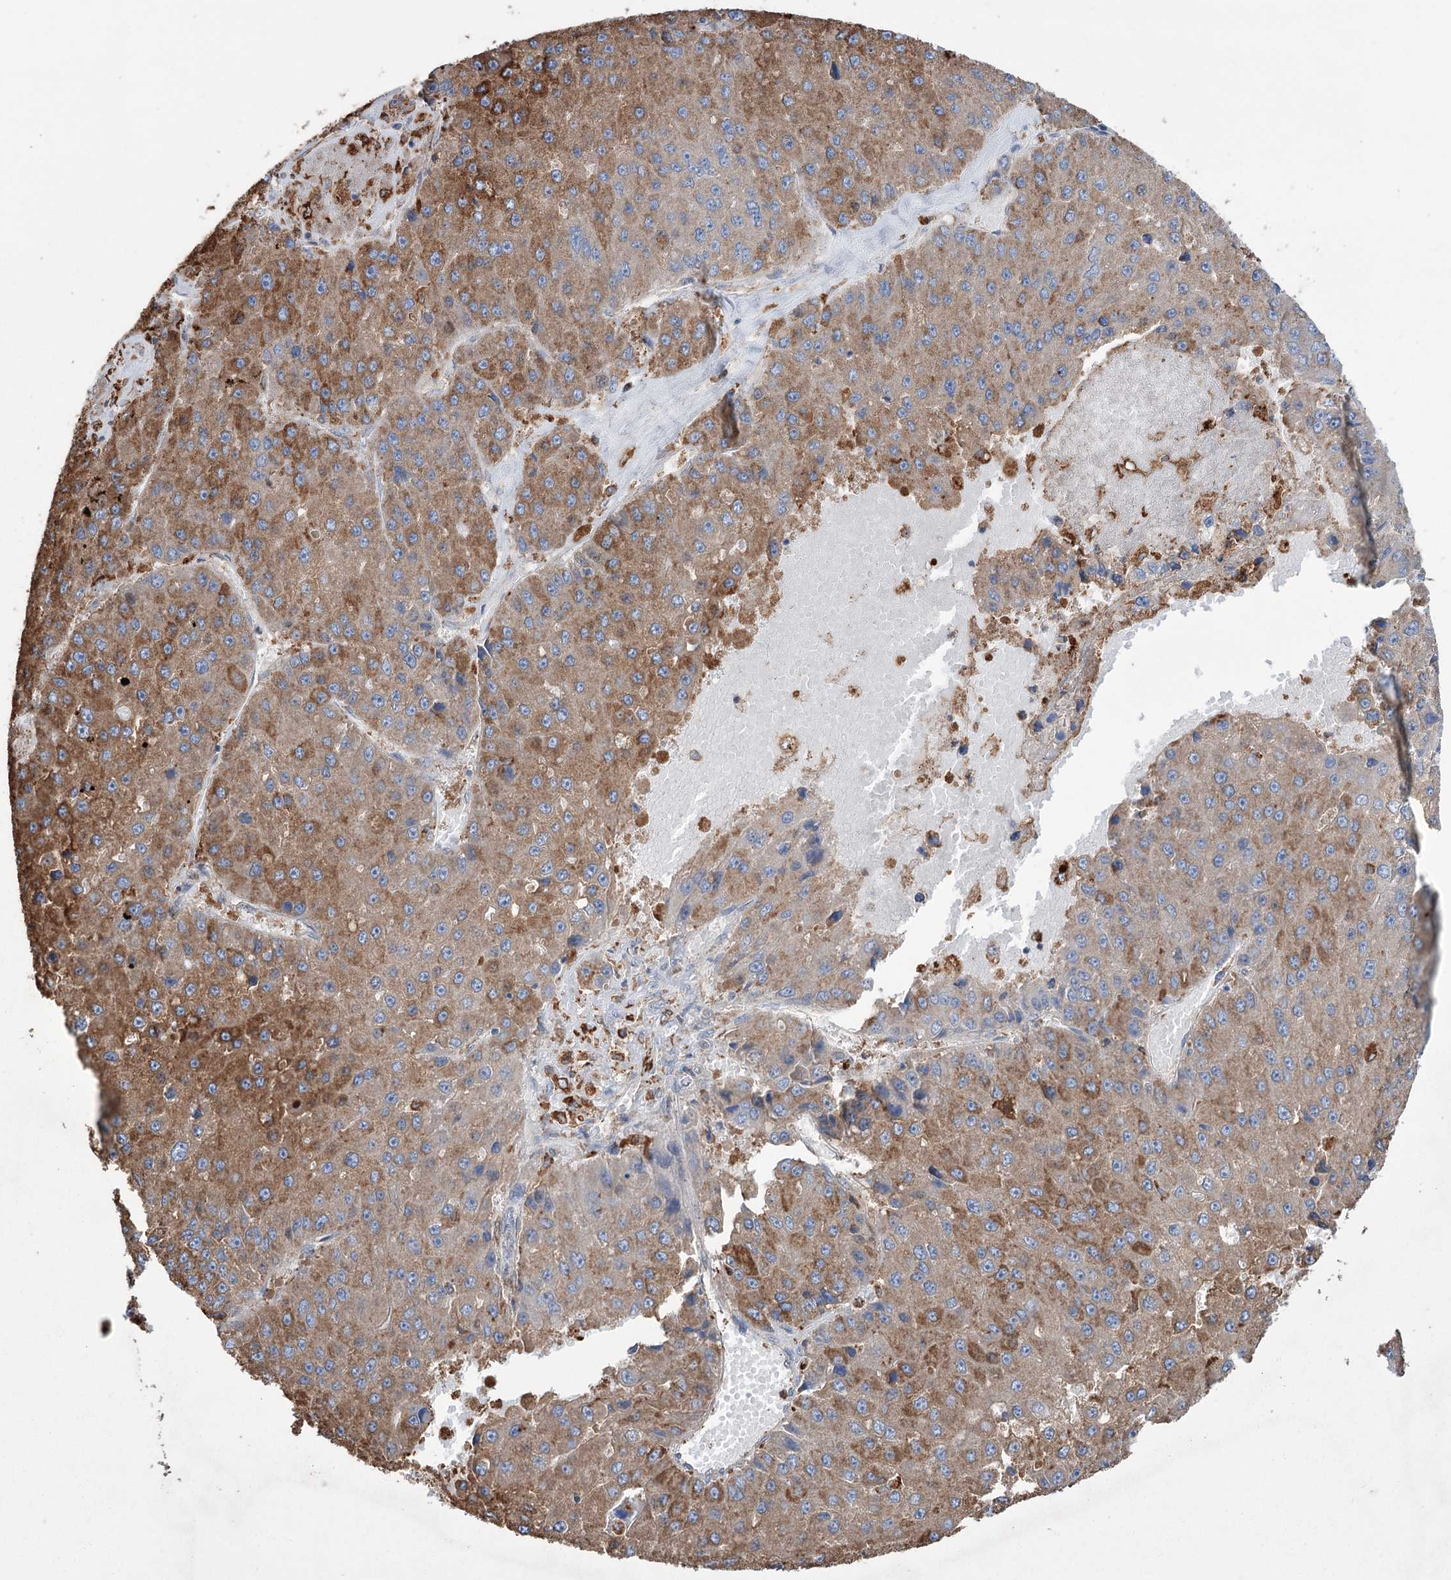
{"staining": {"intensity": "strong", "quantity": ">75%", "location": "cytoplasmic/membranous"}, "tissue": "liver cancer", "cell_type": "Tumor cells", "image_type": "cancer", "snomed": [{"axis": "morphology", "description": "Carcinoma, Hepatocellular, NOS"}, {"axis": "topography", "description": "Liver"}], "caption": "A high-resolution micrograph shows immunohistochemistry staining of liver hepatocellular carcinoma, which reveals strong cytoplasmic/membranous expression in about >75% of tumor cells. (Brightfield microscopy of DAB IHC at high magnification).", "gene": "TRIM71", "patient": {"sex": "female", "age": 73}}